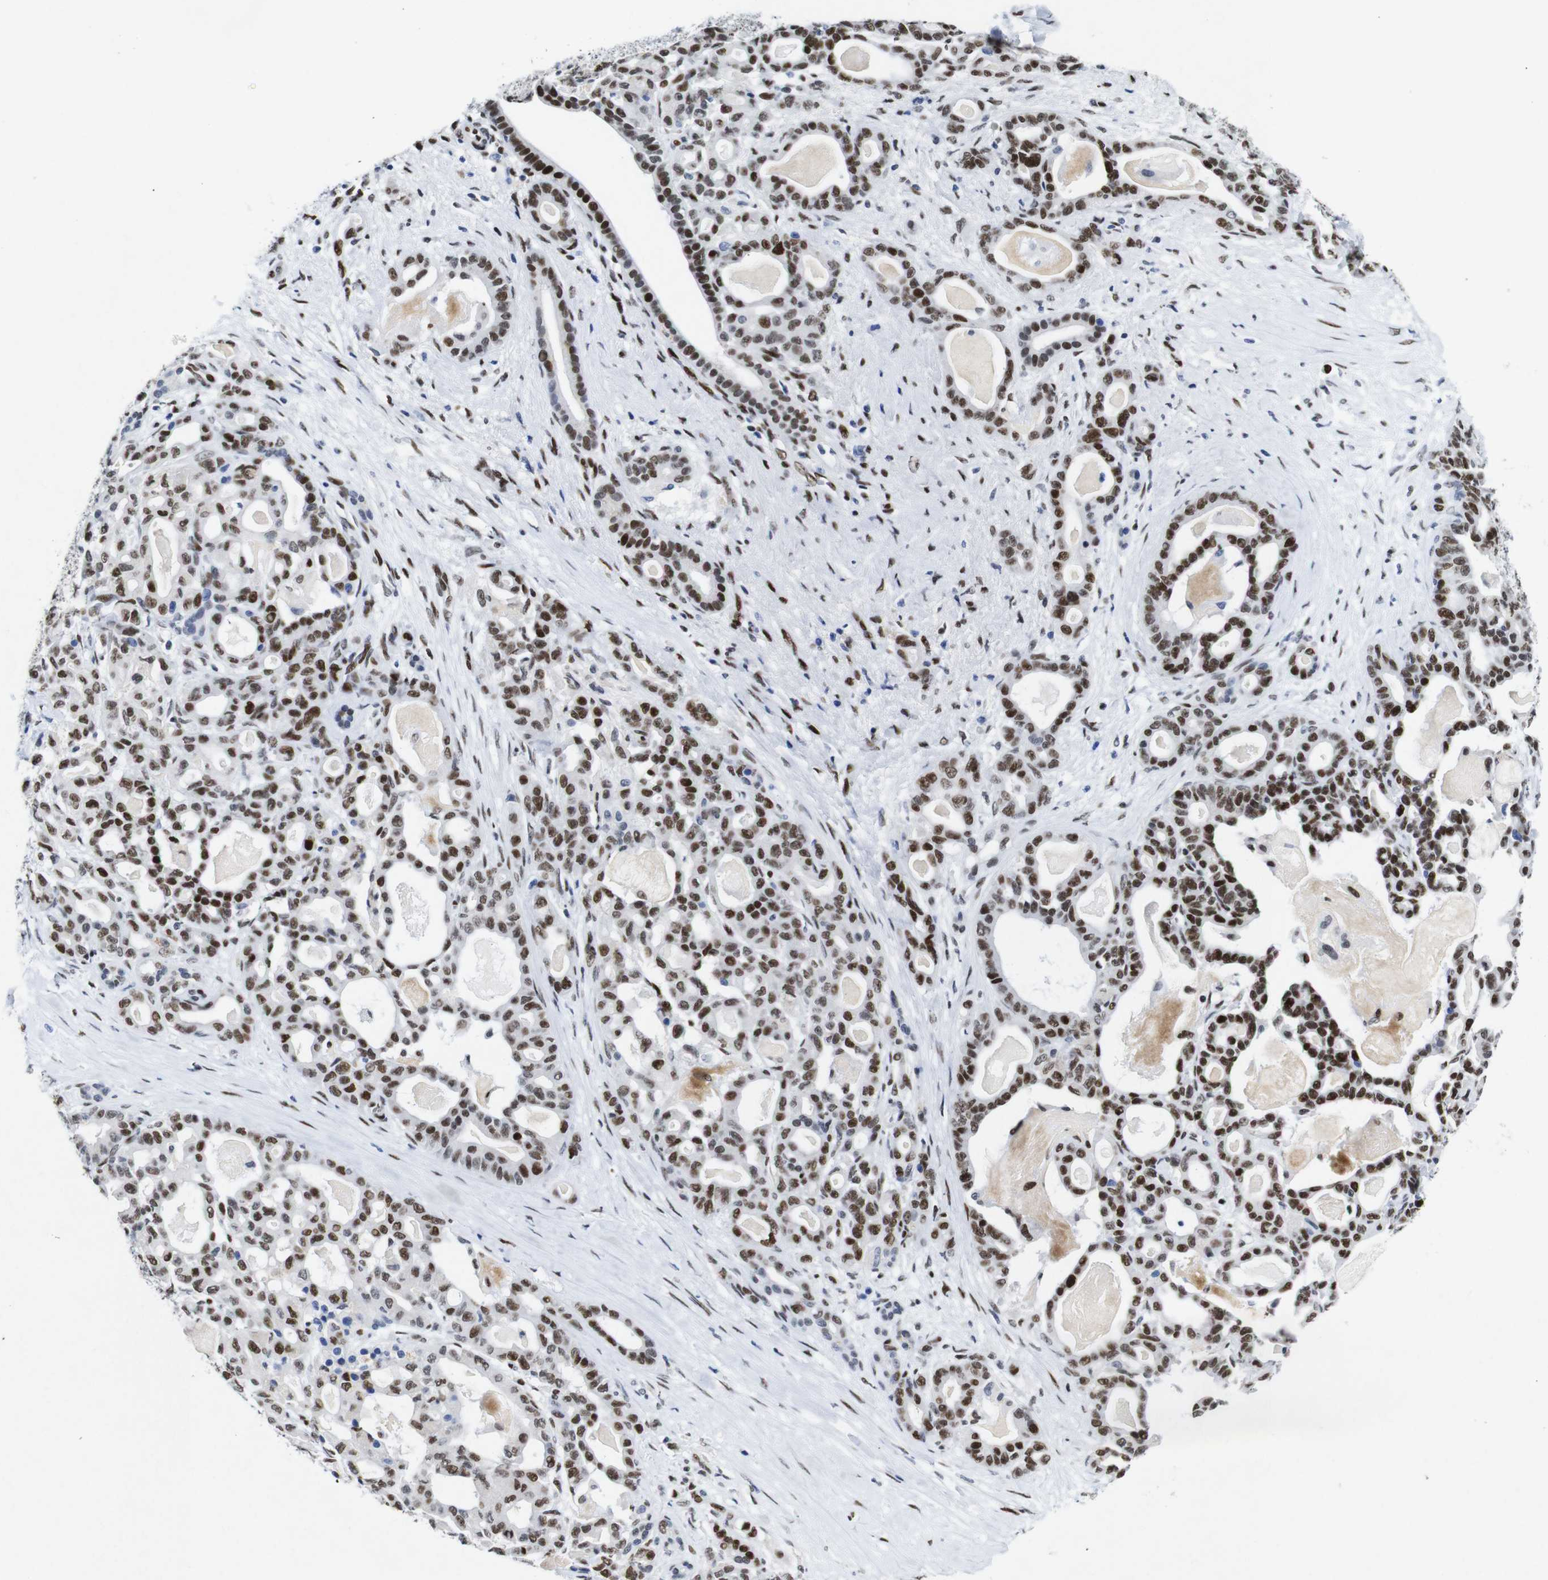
{"staining": {"intensity": "strong", "quantity": ">75%", "location": "nuclear"}, "tissue": "pancreatic cancer", "cell_type": "Tumor cells", "image_type": "cancer", "snomed": [{"axis": "morphology", "description": "Adenocarcinoma, NOS"}, {"axis": "topography", "description": "Pancreas"}], "caption": "Pancreatic cancer (adenocarcinoma) stained for a protein reveals strong nuclear positivity in tumor cells. The staining was performed using DAB (3,3'-diaminobenzidine), with brown indicating positive protein expression. Nuclei are stained blue with hematoxylin.", "gene": "FOSL2", "patient": {"sex": "male", "age": 63}}